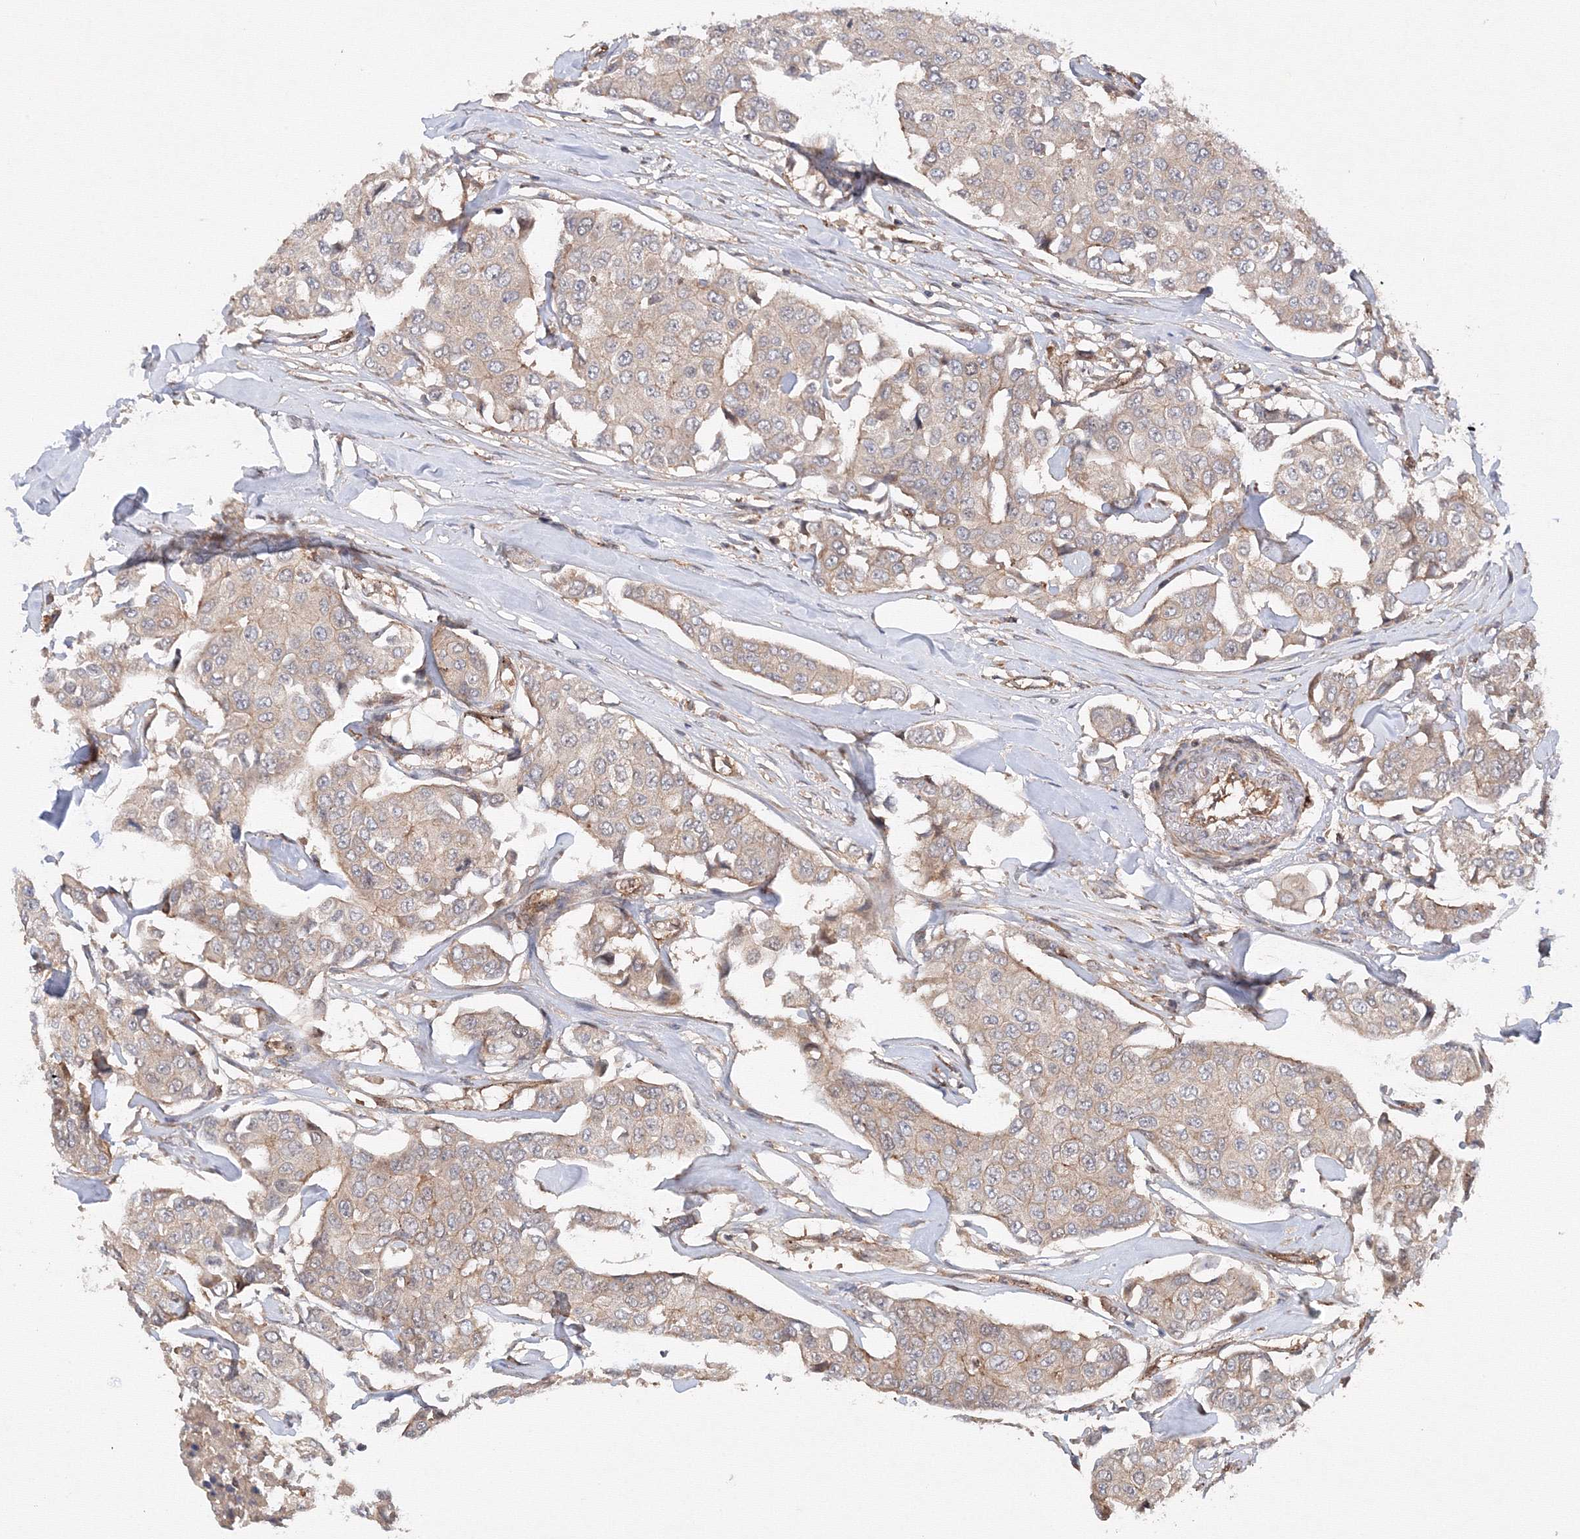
{"staining": {"intensity": "weak", "quantity": "<25%", "location": "cytoplasmic/membranous"}, "tissue": "breast cancer", "cell_type": "Tumor cells", "image_type": "cancer", "snomed": [{"axis": "morphology", "description": "Duct carcinoma"}, {"axis": "topography", "description": "Breast"}], "caption": "The image demonstrates no staining of tumor cells in infiltrating ductal carcinoma (breast).", "gene": "DCTD", "patient": {"sex": "female", "age": 80}}